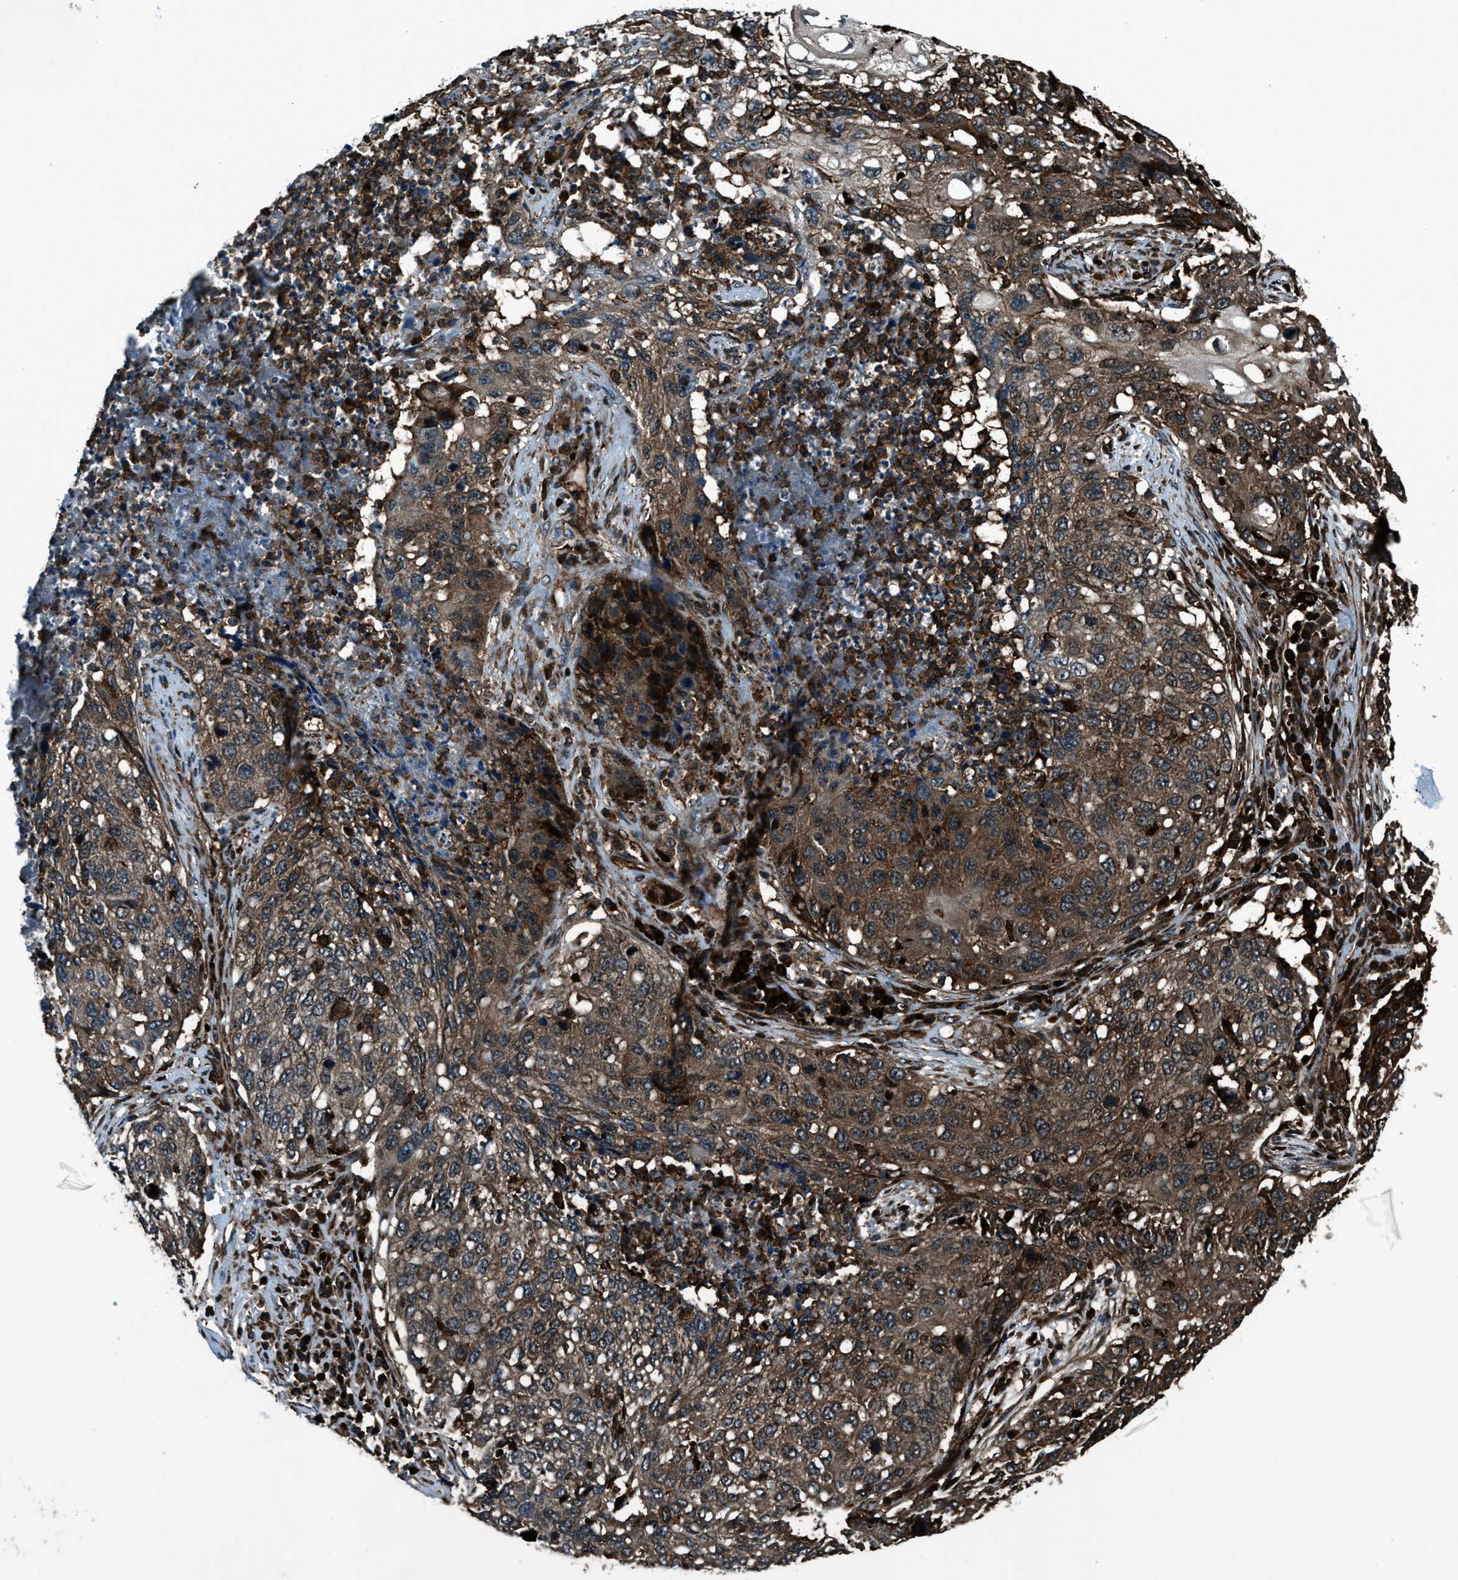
{"staining": {"intensity": "moderate", "quantity": ">75%", "location": "cytoplasmic/membranous,nuclear"}, "tissue": "lung cancer", "cell_type": "Tumor cells", "image_type": "cancer", "snomed": [{"axis": "morphology", "description": "Squamous cell carcinoma, NOS"}, {"axis": "topography", "description": "Lung"}], "caption": "Human lung cancer stained with a brown dye shows moderate cytoplasmic/membranous and nuclear positive expression in about >75% of tumor cells.", "gene": "SNX30", "patient": {"sex": "female", "age": 63}}